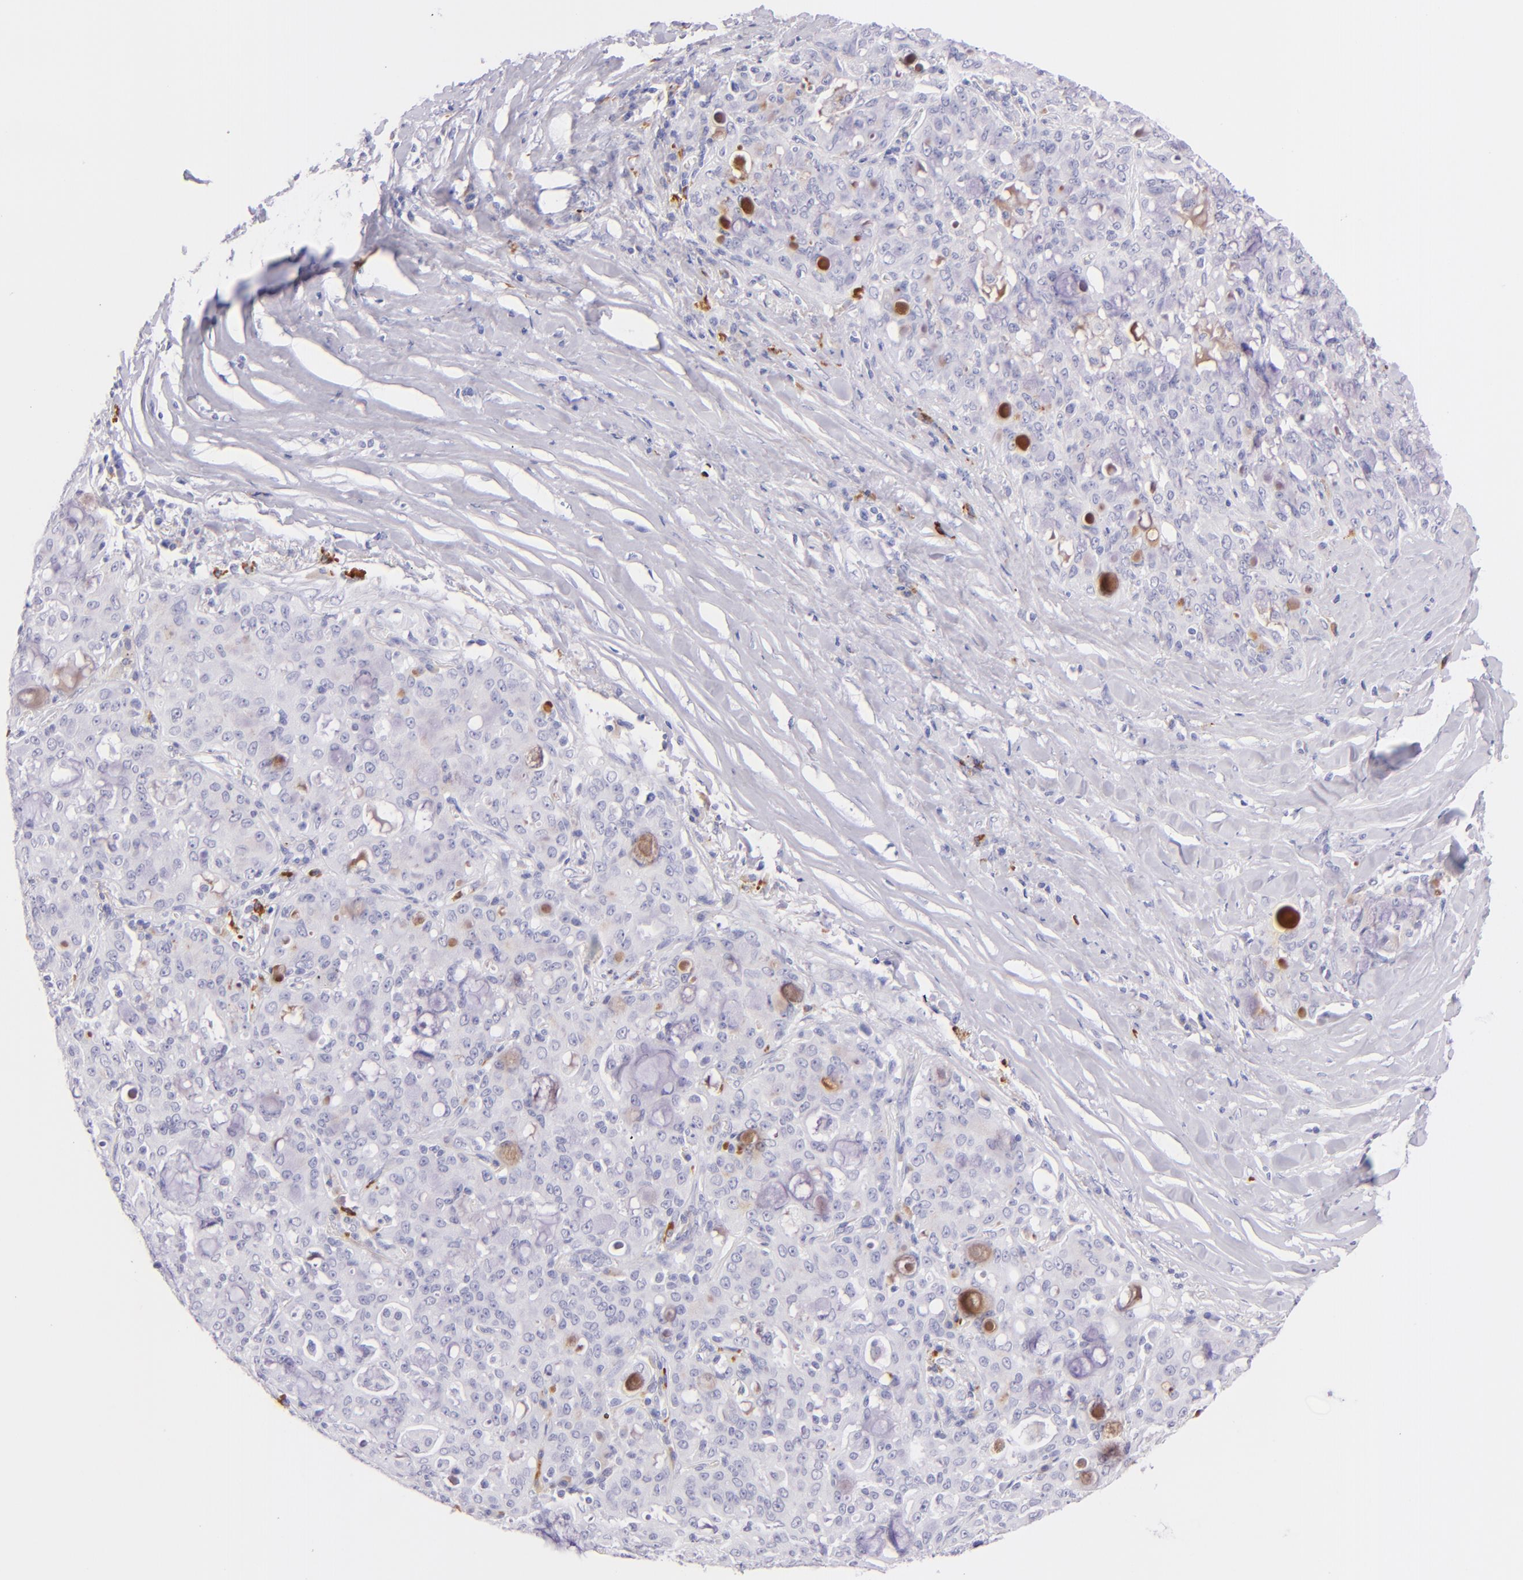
{"staining": {"intensity": "negative", "quantity": "none", "location": "none"}, "tissue": "lung cancer", "cell_type": "Tumor cells", "image_type": "cancer", "snomed": [{"axis": "morphology", "description": "Adenocarcinoma, NOS"}, {"axis": "topography", "description": "Lung"}], "caption": "High power microscopy photomicrograph of an immunohistochemistry photomicrograph of lung adenocarcinoma, revealing no significant expression in tumor cells.", "gene": "SDC1", "patient": {"sex": "female", "age": 44}}